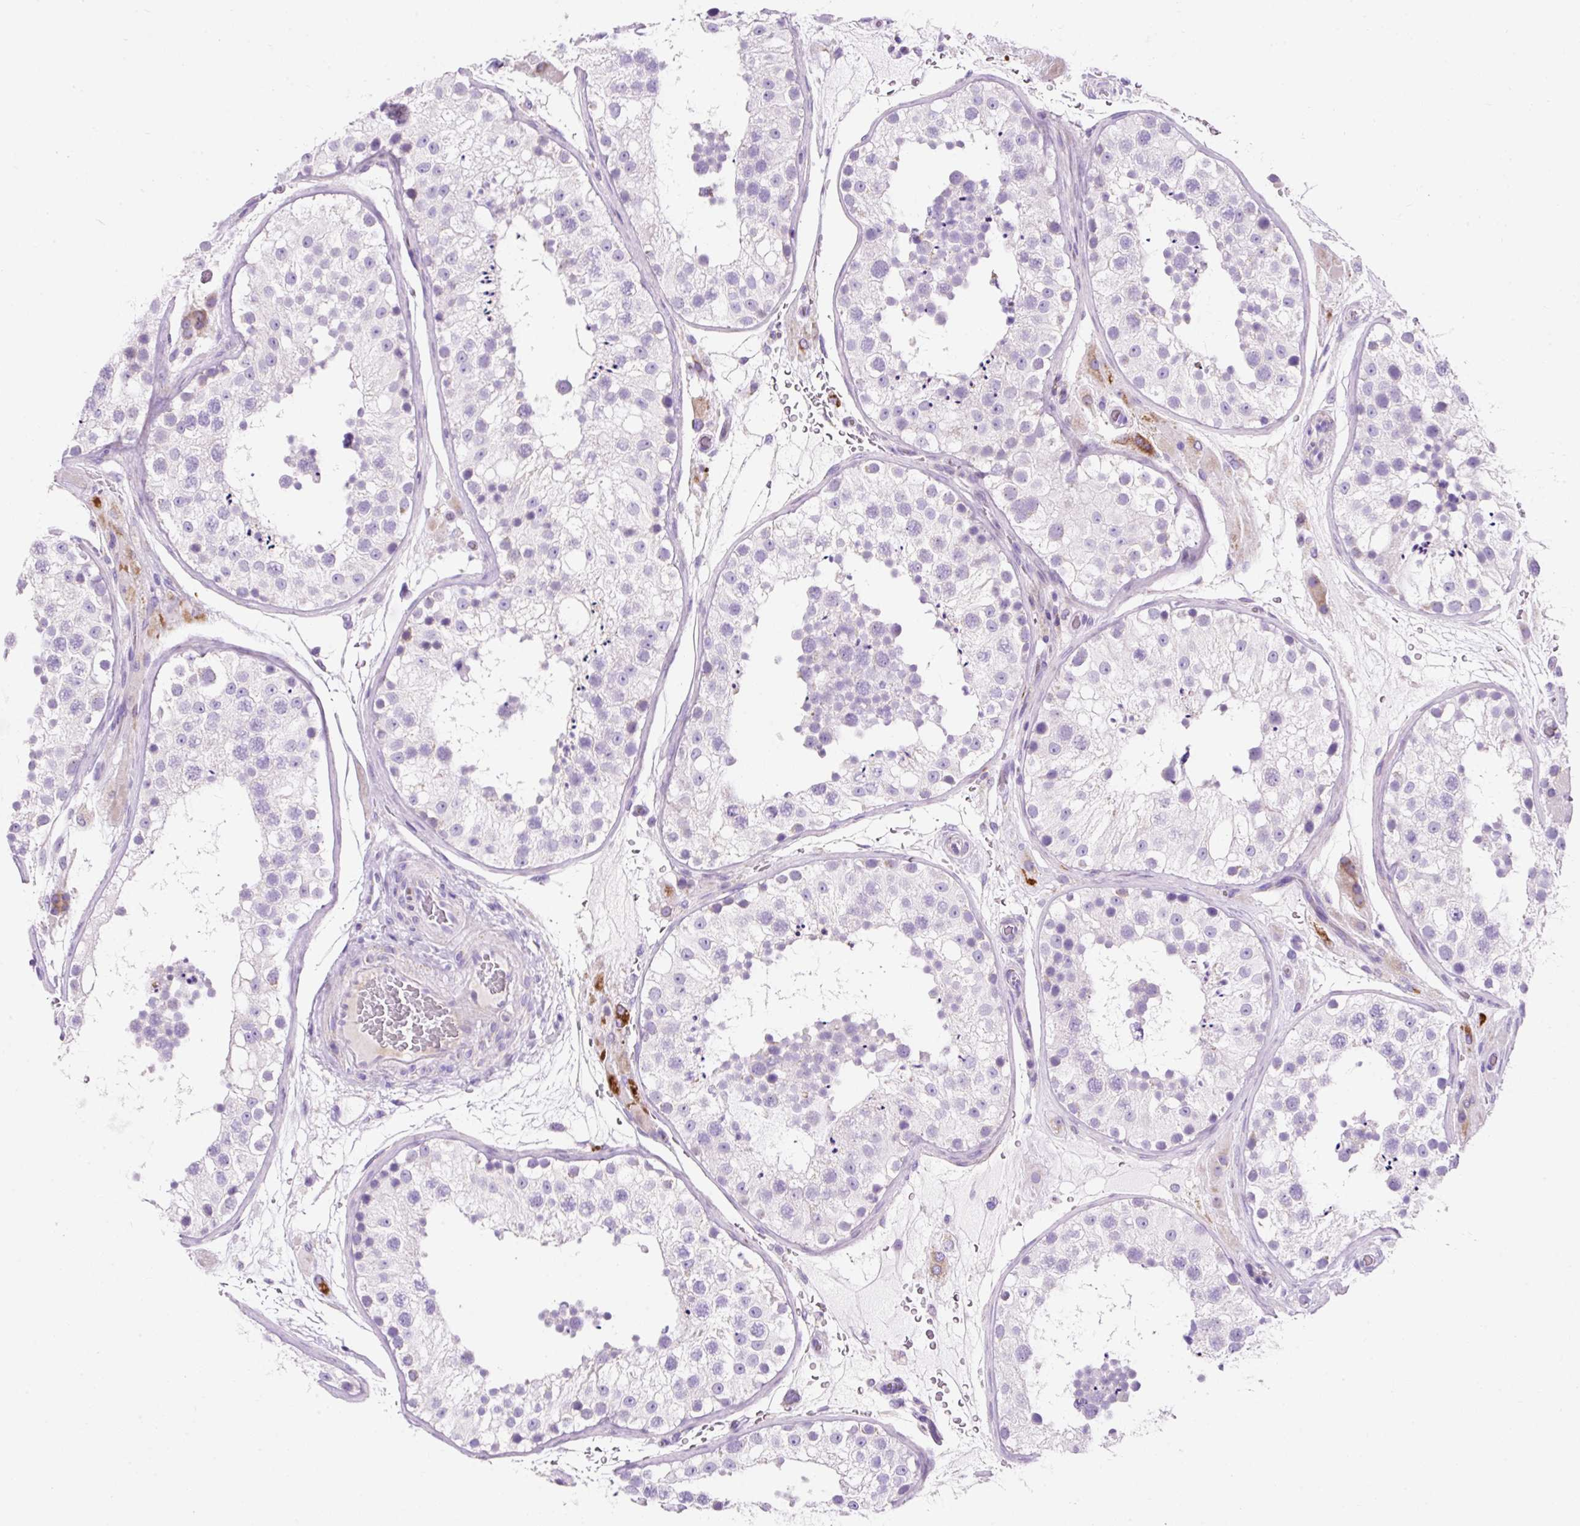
{"staining": {"intensity": "negative", "quantity": "none", "location": "none"}, "tissue": "testis", "cell_type": "Cells in seminiferous ducts", "image_type": "normal", "snomed": [{"axis": "morphology", "description": "Normal tissue, NOS"}, {"axis": "topography", "description": "Testis"}], "caption": "Normal testis was stained to show a protein in brown. There is no significant expression in cells in seminiferous ducts. (Stains: DAB immunohistochemistry (IHC) with hematoxylin counter stain, Microscopy: brightfield microscopy at high magnification).", "gene": "PLPP2", "patient": {"sex": "male", "age": 26}}